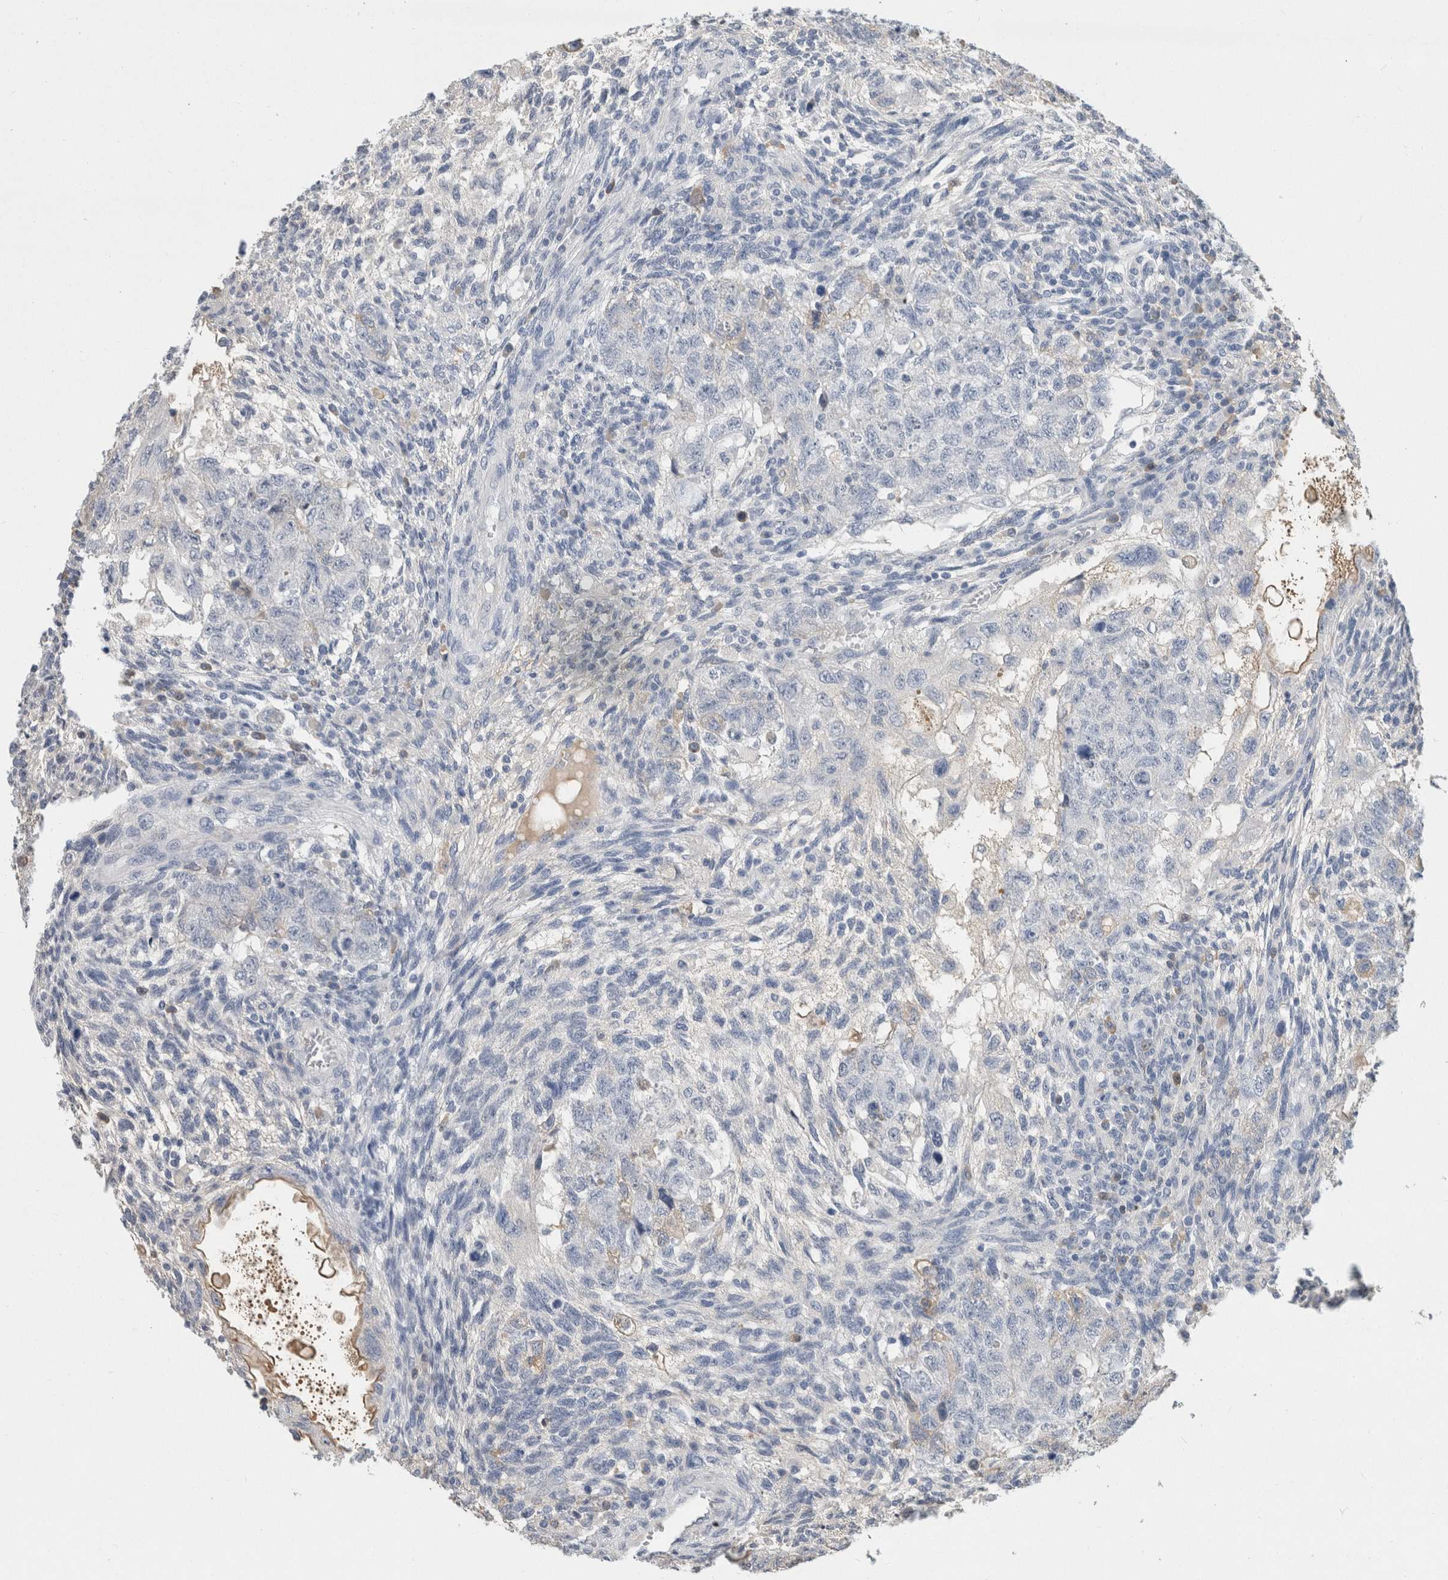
{"staining": {"intensity": "negative", "quantity": "none", "location": "none"}, "tissue": "testis cancer", "cell_type": "Tumor cells", "image_type": "cancer", "snomed": [{"axis": "morphology", "description": "Normal tissue, NOS"}, {"axis": "morphology", "description": "Carcinoma, Embryonal, NOS"}, {"axis": "topography", "description": "Testis"}], "caption": "The image demonstrates no significant expression in tumor cells of testis cancer.", "gene": "SCGB1A1", "patient": {"sex": "male", "age": 36}}